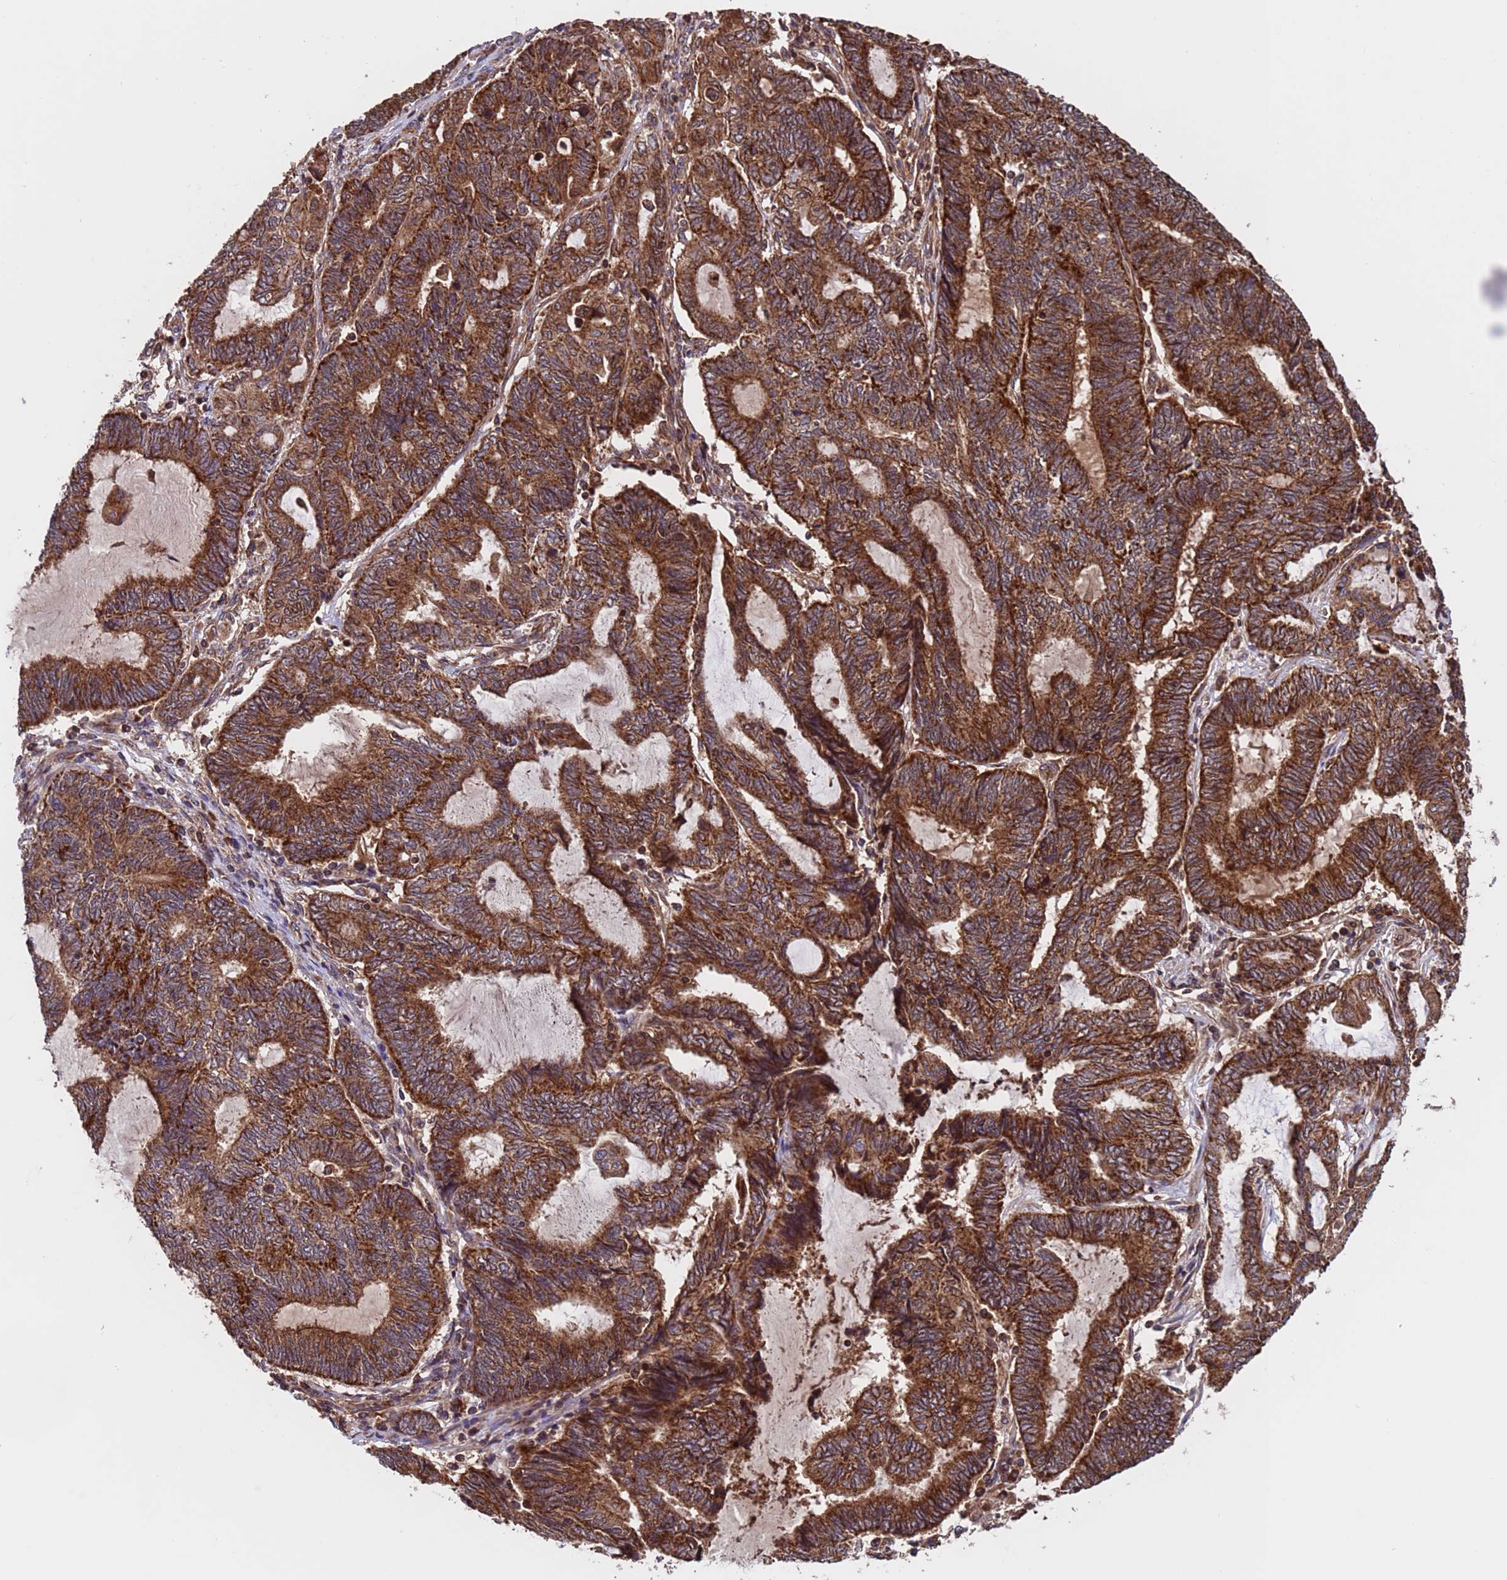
{"staining": {"intensity": "strong", "quantity": ">75%", "location": "cytoplasmic/membranous"}, "tissue": "endometrial cancer", "cell_type": "Tumor cells", "image_type": "cancer", "snomed": [{"axis": "morphology", "description": "Adenocarcinoma, NOS"}, {"axis": "topography", "description": "Uterus"}, {"axis": "topography", "description": "Endometrium"}], "caption": "Immunohistochemistry photomicrograph of endometrial adenocarcinoma stained for a protein (brown), which shows high levels of strong cytoplasmic/membranous staining in approximately >75% of tumor cells.", "gene": "TSR3", "patient": {"sex": "female", "age": 70}}